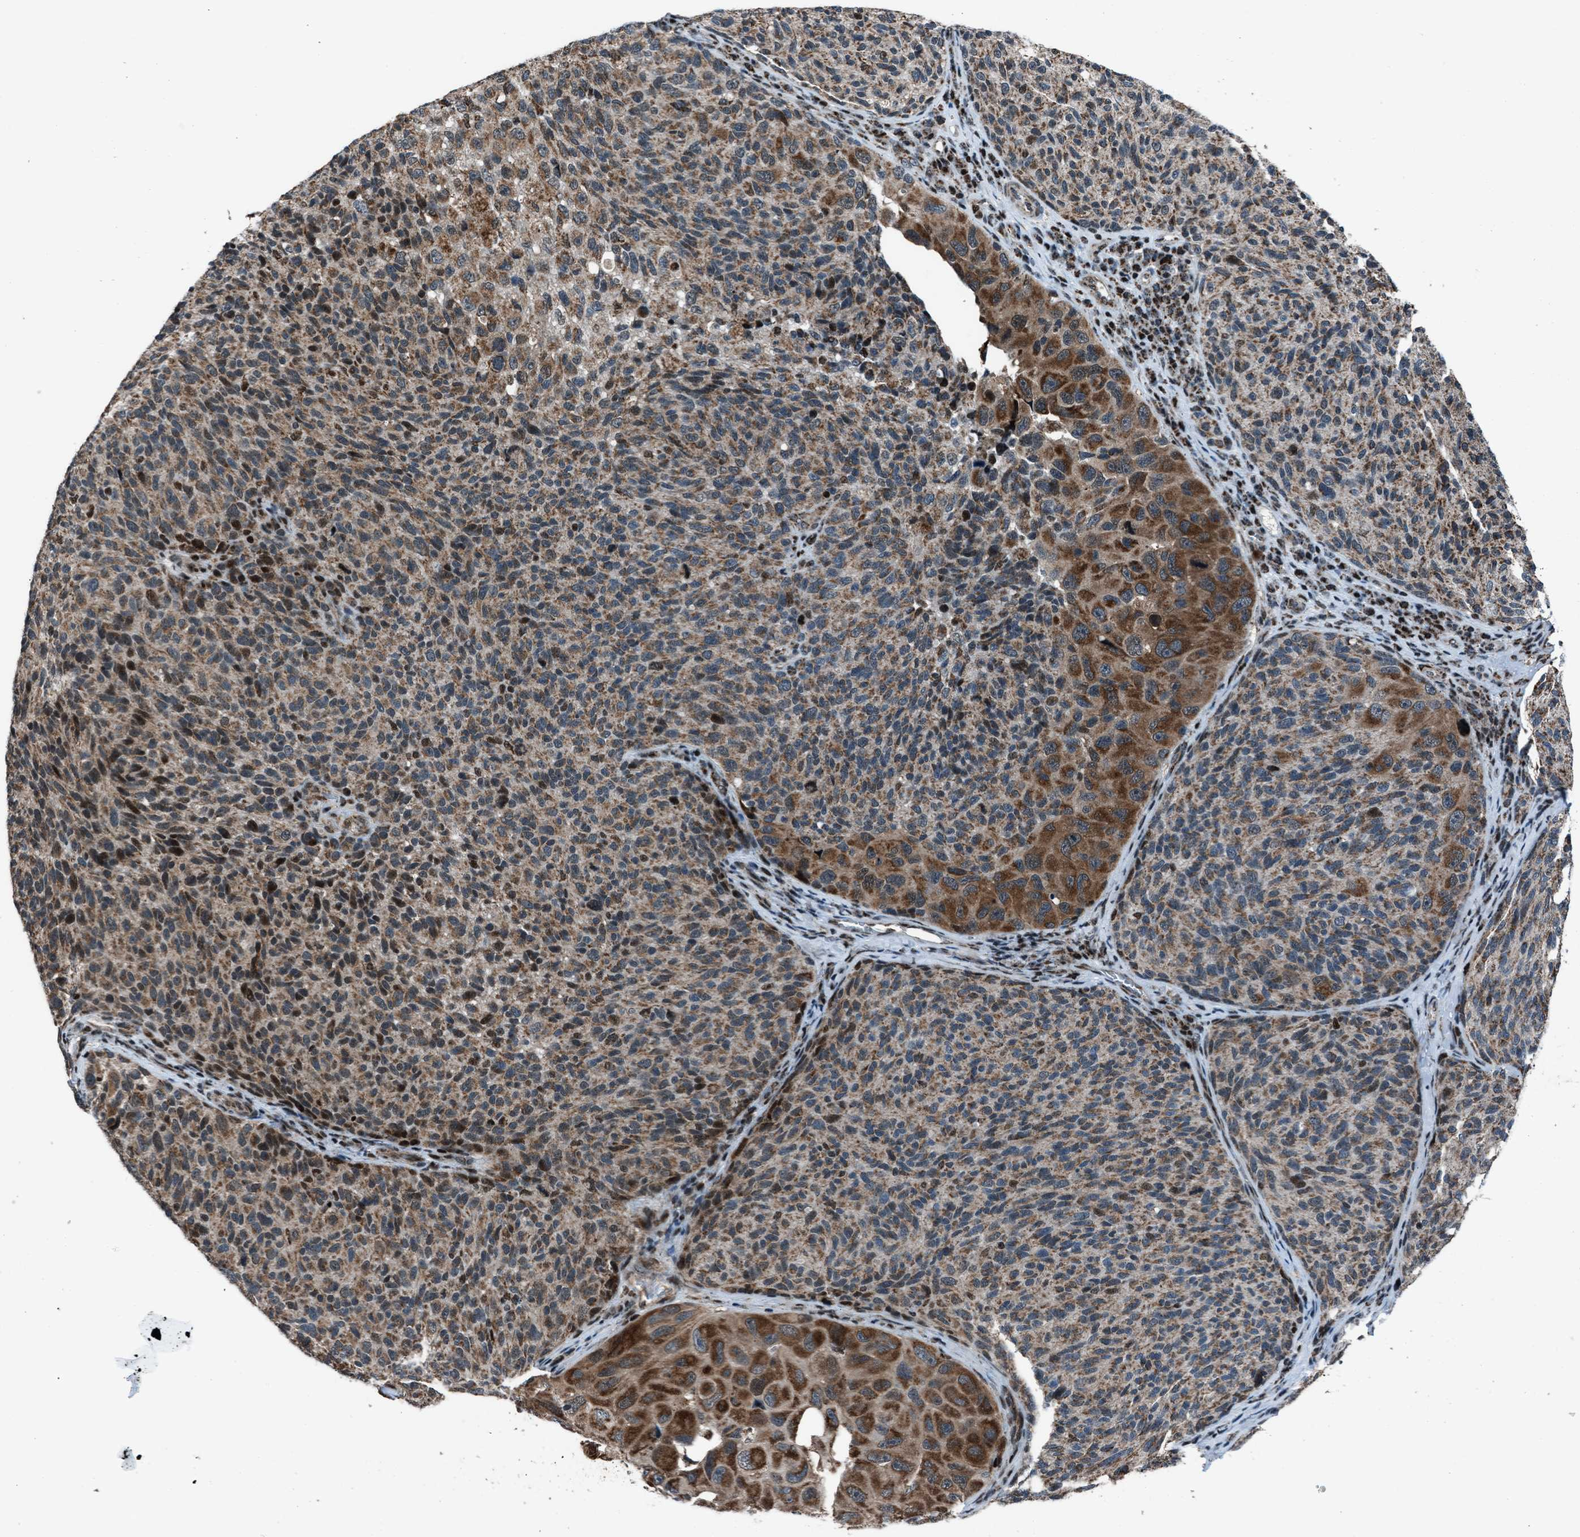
{"staining": {"intensity": "moderate", "quantity": ">75%", "location": "cytoplasmic/membranous"}, "tissue": "melanoma", "cell_type": "Tumor cells", "image_type": "cancer", "snomed": [{"axis": "morphology", "description": "Malignant melanoma, NOS"}, {"axis": "topography", "description": "Skin"}], "caption": "Human melanoma stained with a protein marker displays moderate staining in tumor cells.", "gene": "MORC3", "patient": {"sex": "female", "age": 73}}